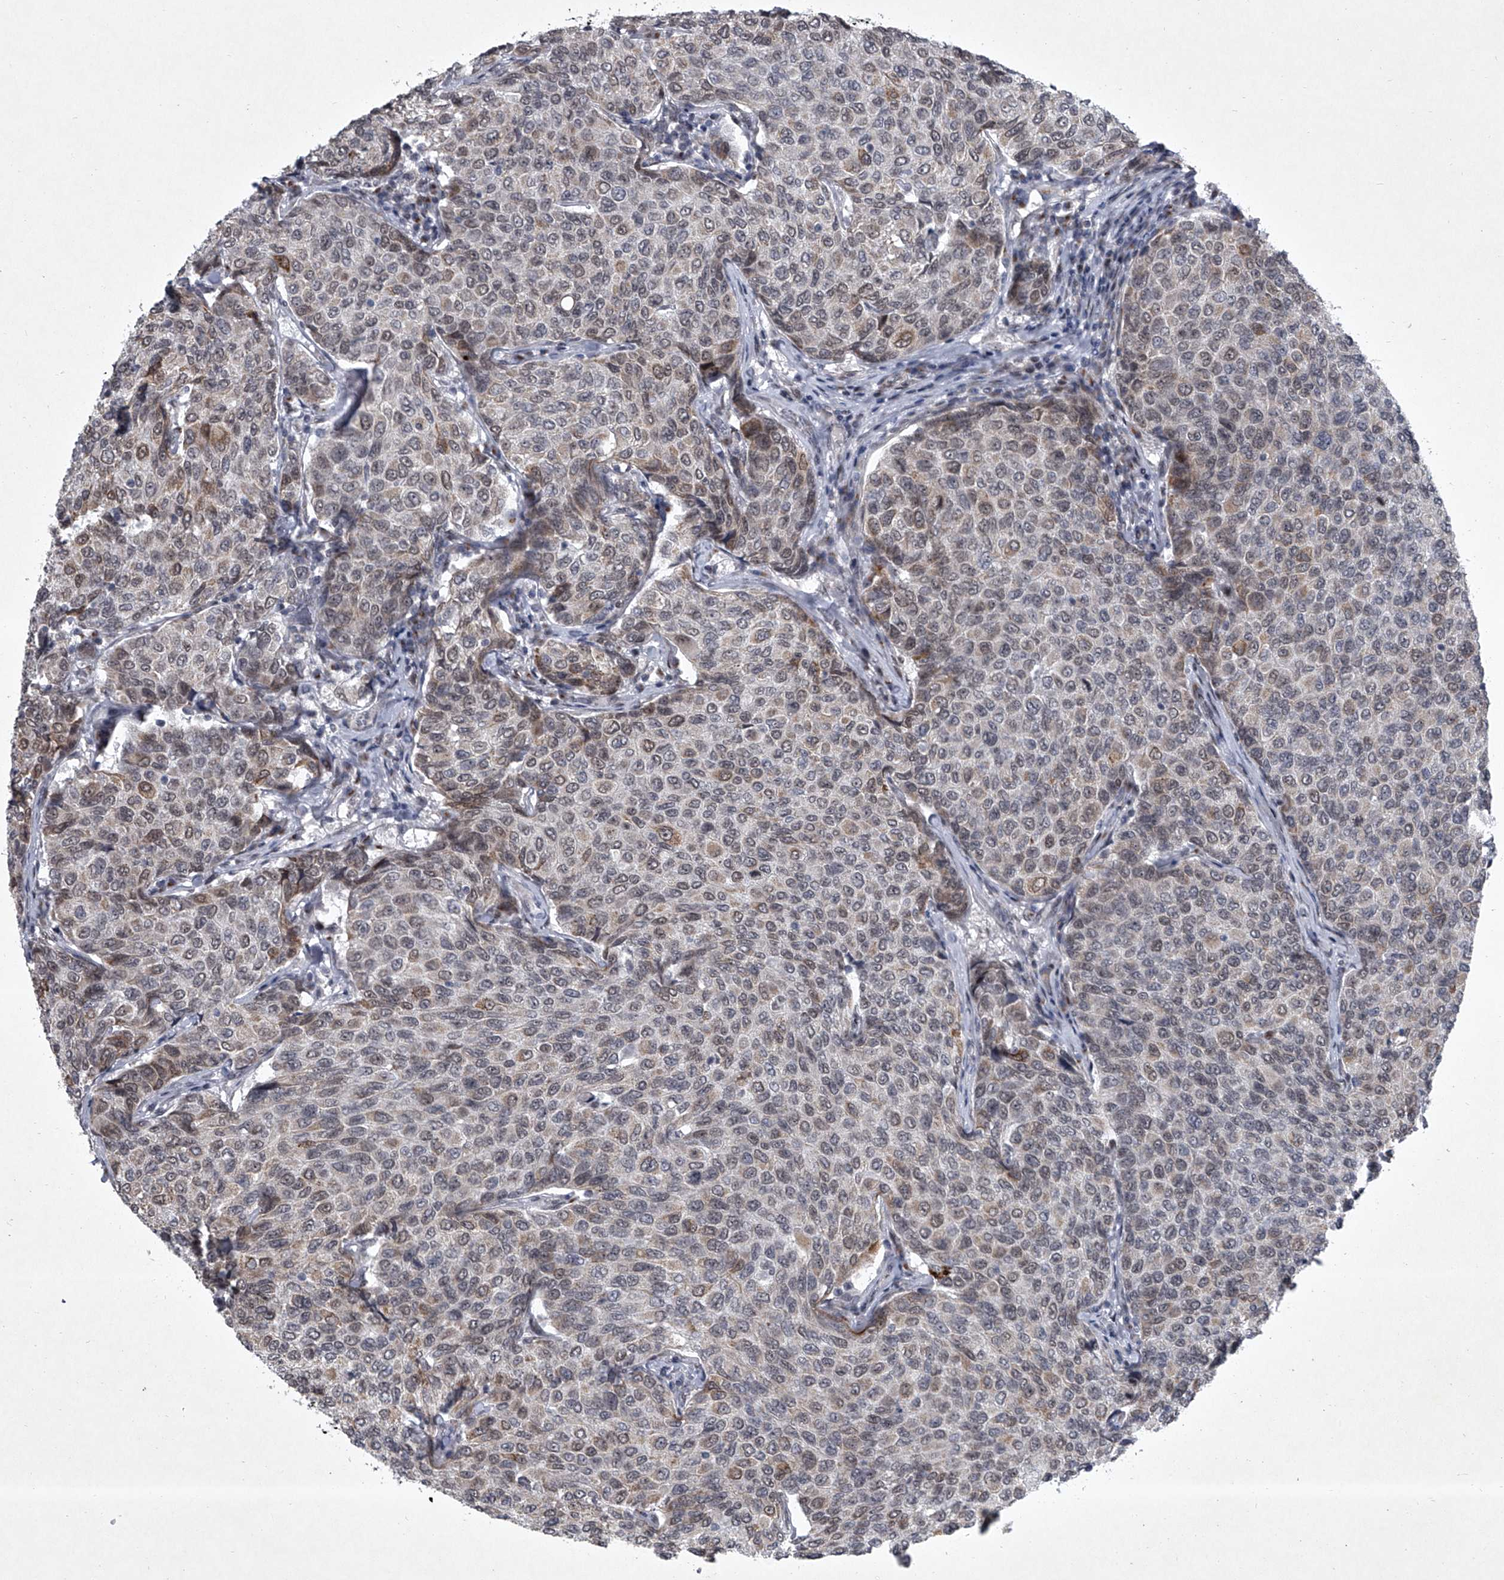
{"staining": {"intensity": "weak", "quantity": "<25%", "location": "cytoplasmic/membranous,nuclear"}, "tissue": "breast cancer", "cell_type": "Tumor cells", "image_type": "cancer", "snomed": [{"axis": "morphology", "description": "Duct carcinoma"}, {"axis": "topography", "description": "Breast"}], "caption": "Tumor cells show no significant staining in infiltrating ductal carcinoma (breast).", "gene": "MLLT1", "patient": {"sex": "female", "age": 55}}